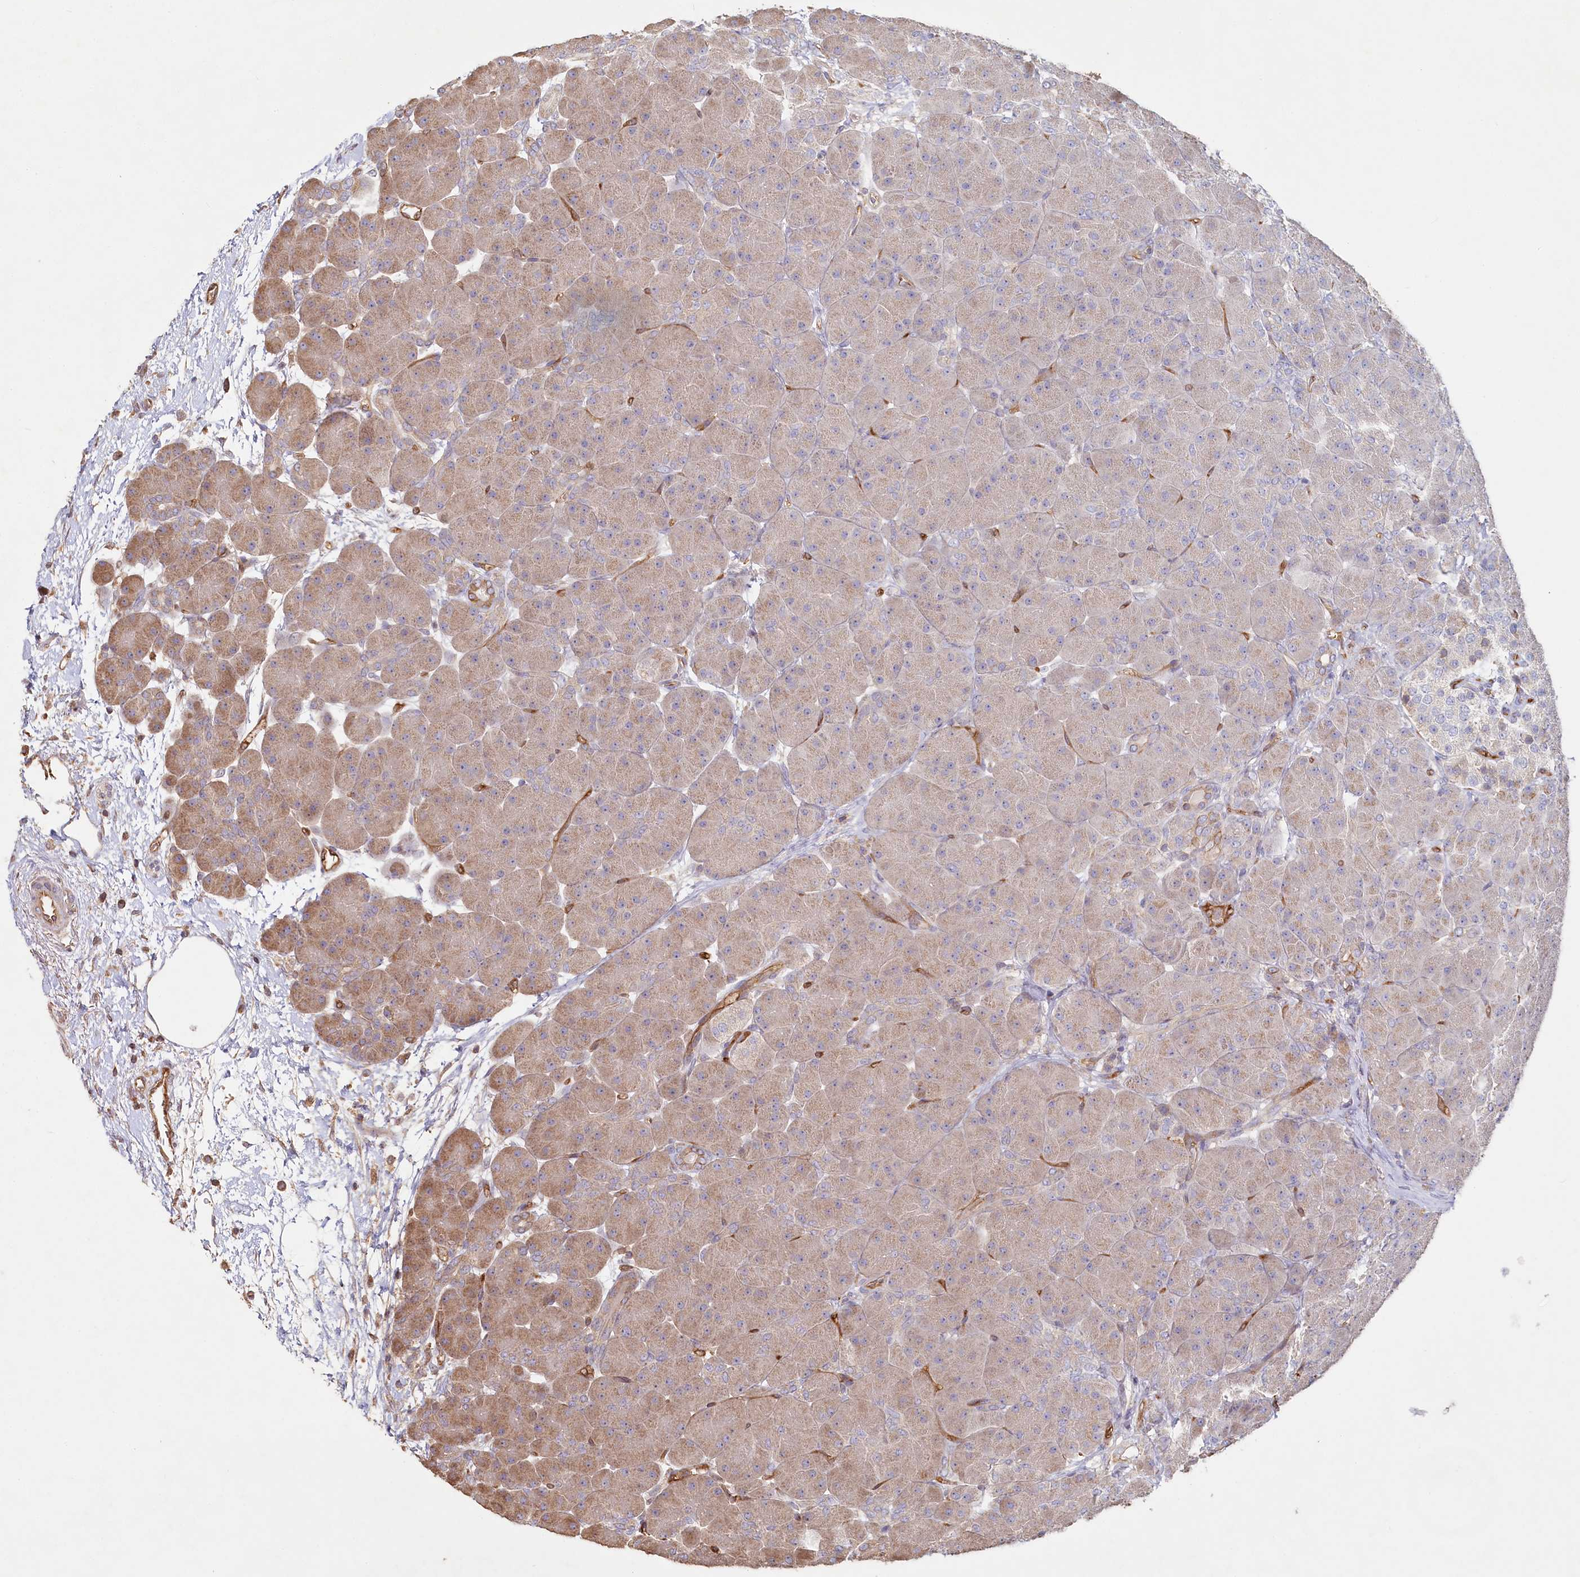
{"staining": {"intensity": "moderate", "quantity": "25%-75%", "location": "cytoplasmic/membranous"}, "tissue": "pancreas", "cell_type": "Exocrine glandular cells", "image_type": "normal", "snomed": [{"axis": "morphology", "description": "Normal tissue, NOS"}, {"axis": "topography", "description": "Pancreas"}], "caption": "Immunohistochemical staining of unremarkable pancreas displays moderate cytoplasmic/membranous protein staining in approximately 25%-75% of exocrine glandular cells. The protein is stained brown, and the nuclei are stained in blue (DAB (3,3'-diaminobenzidine) IHC with brightfield microscopy, high magnification).", "gene": "RBP5", "patient": {"sex": "male", "age": 66}}